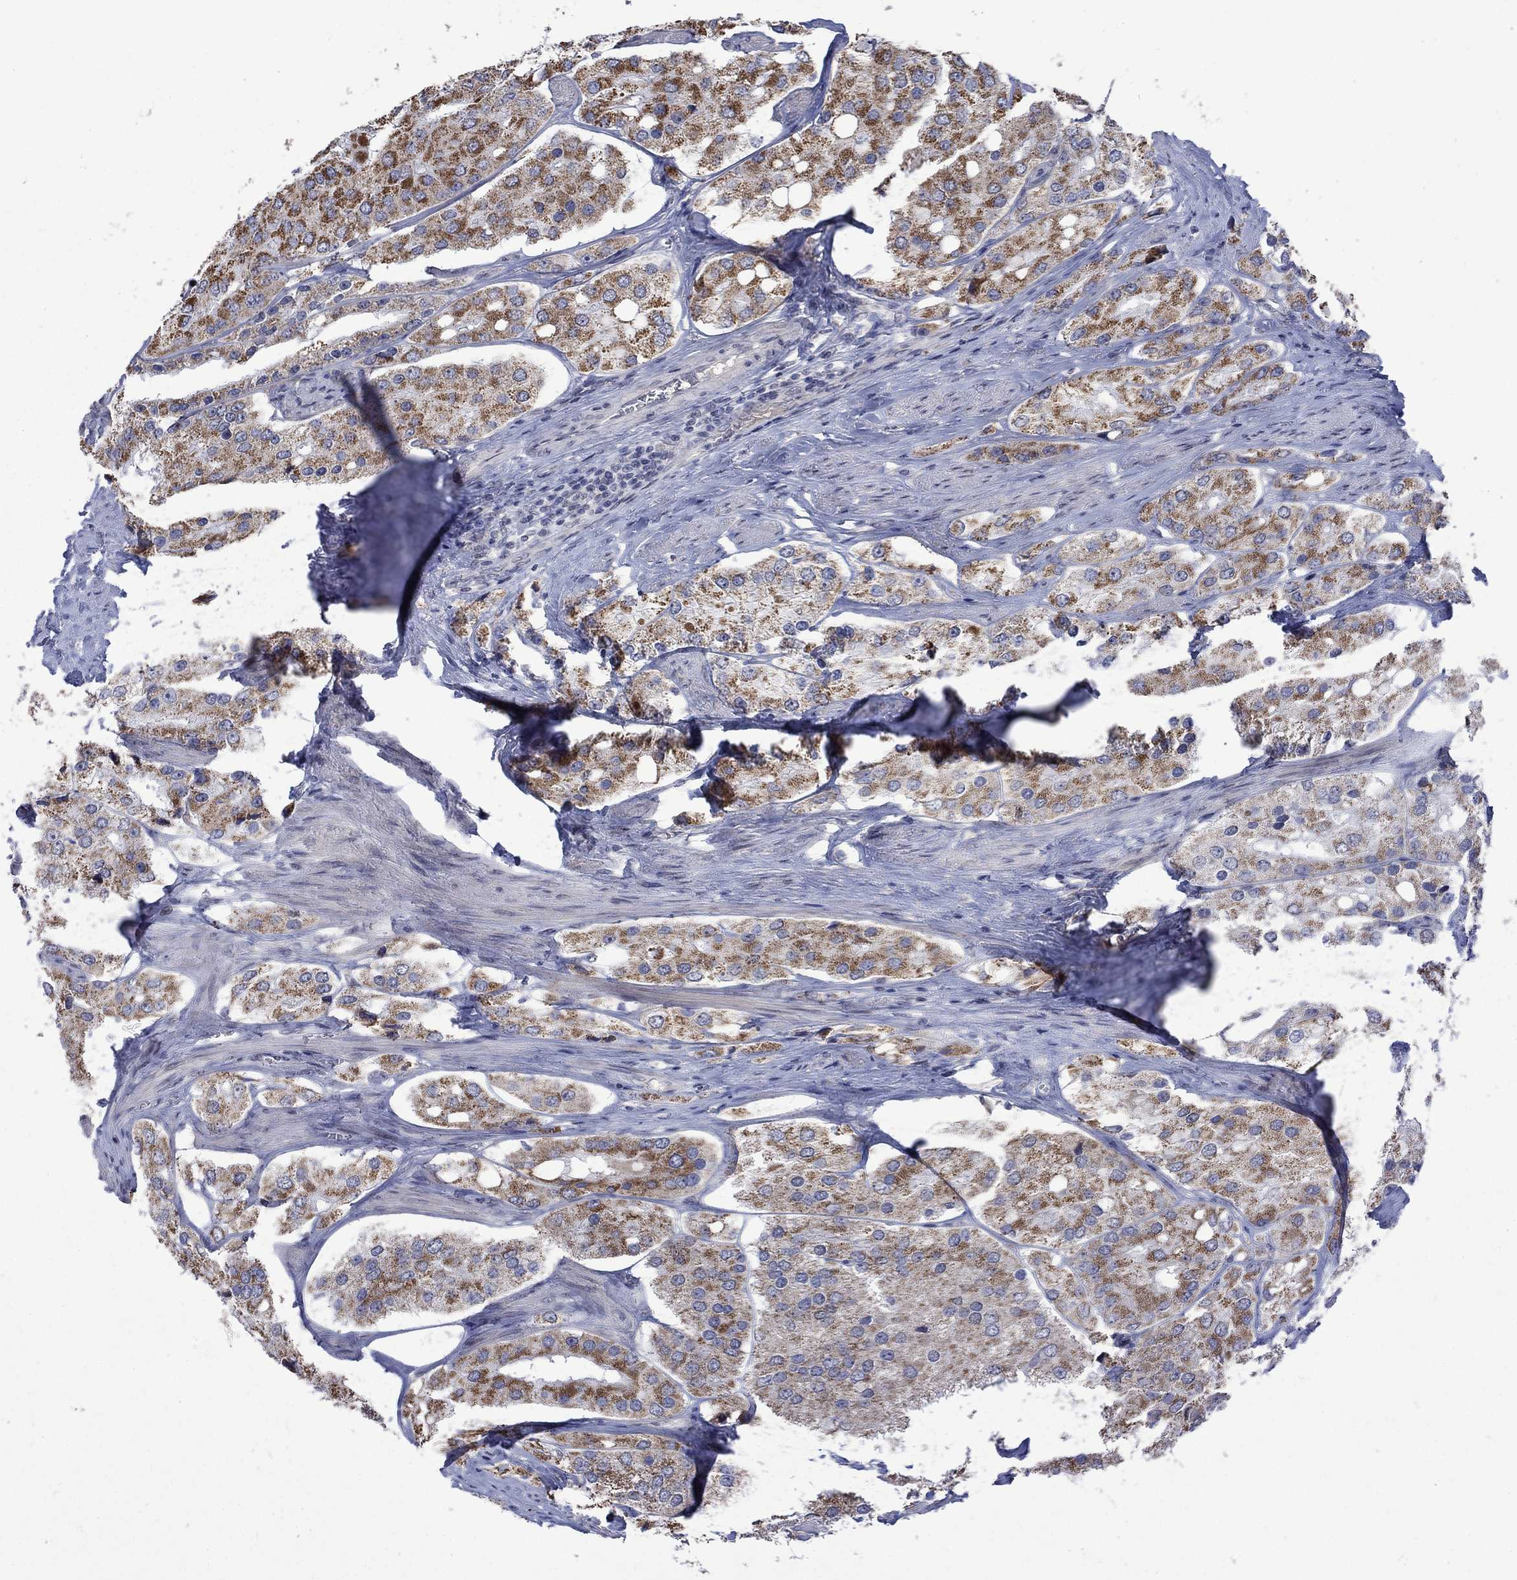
{"staining": {"intensity": "strong", "quantity": "25%-75%", "location": "cytoplasmic/membranous"}, "tissue": "prostate cancer", "cell_type": "Tumor cells", "image_type": "cancer", "snomed": [{"axis": "morphology", "description": "Adenocarcinoma, Low grade"}, {"axis": "topography", "description": "Prostate"}], "caption": "Immunohistochemistry (IHC) of prostate cancer exhibits high levels of strong cytoplasmic/membranous expression in approximately 25%-75% of tumor cells. The staining is performed using DAB brown chromogen to label protein expression. The nuclei are counter-stained blue using hematoxylin.", "gene": "KCNJ16", "patient": {"sex": "male", "age": 69}}